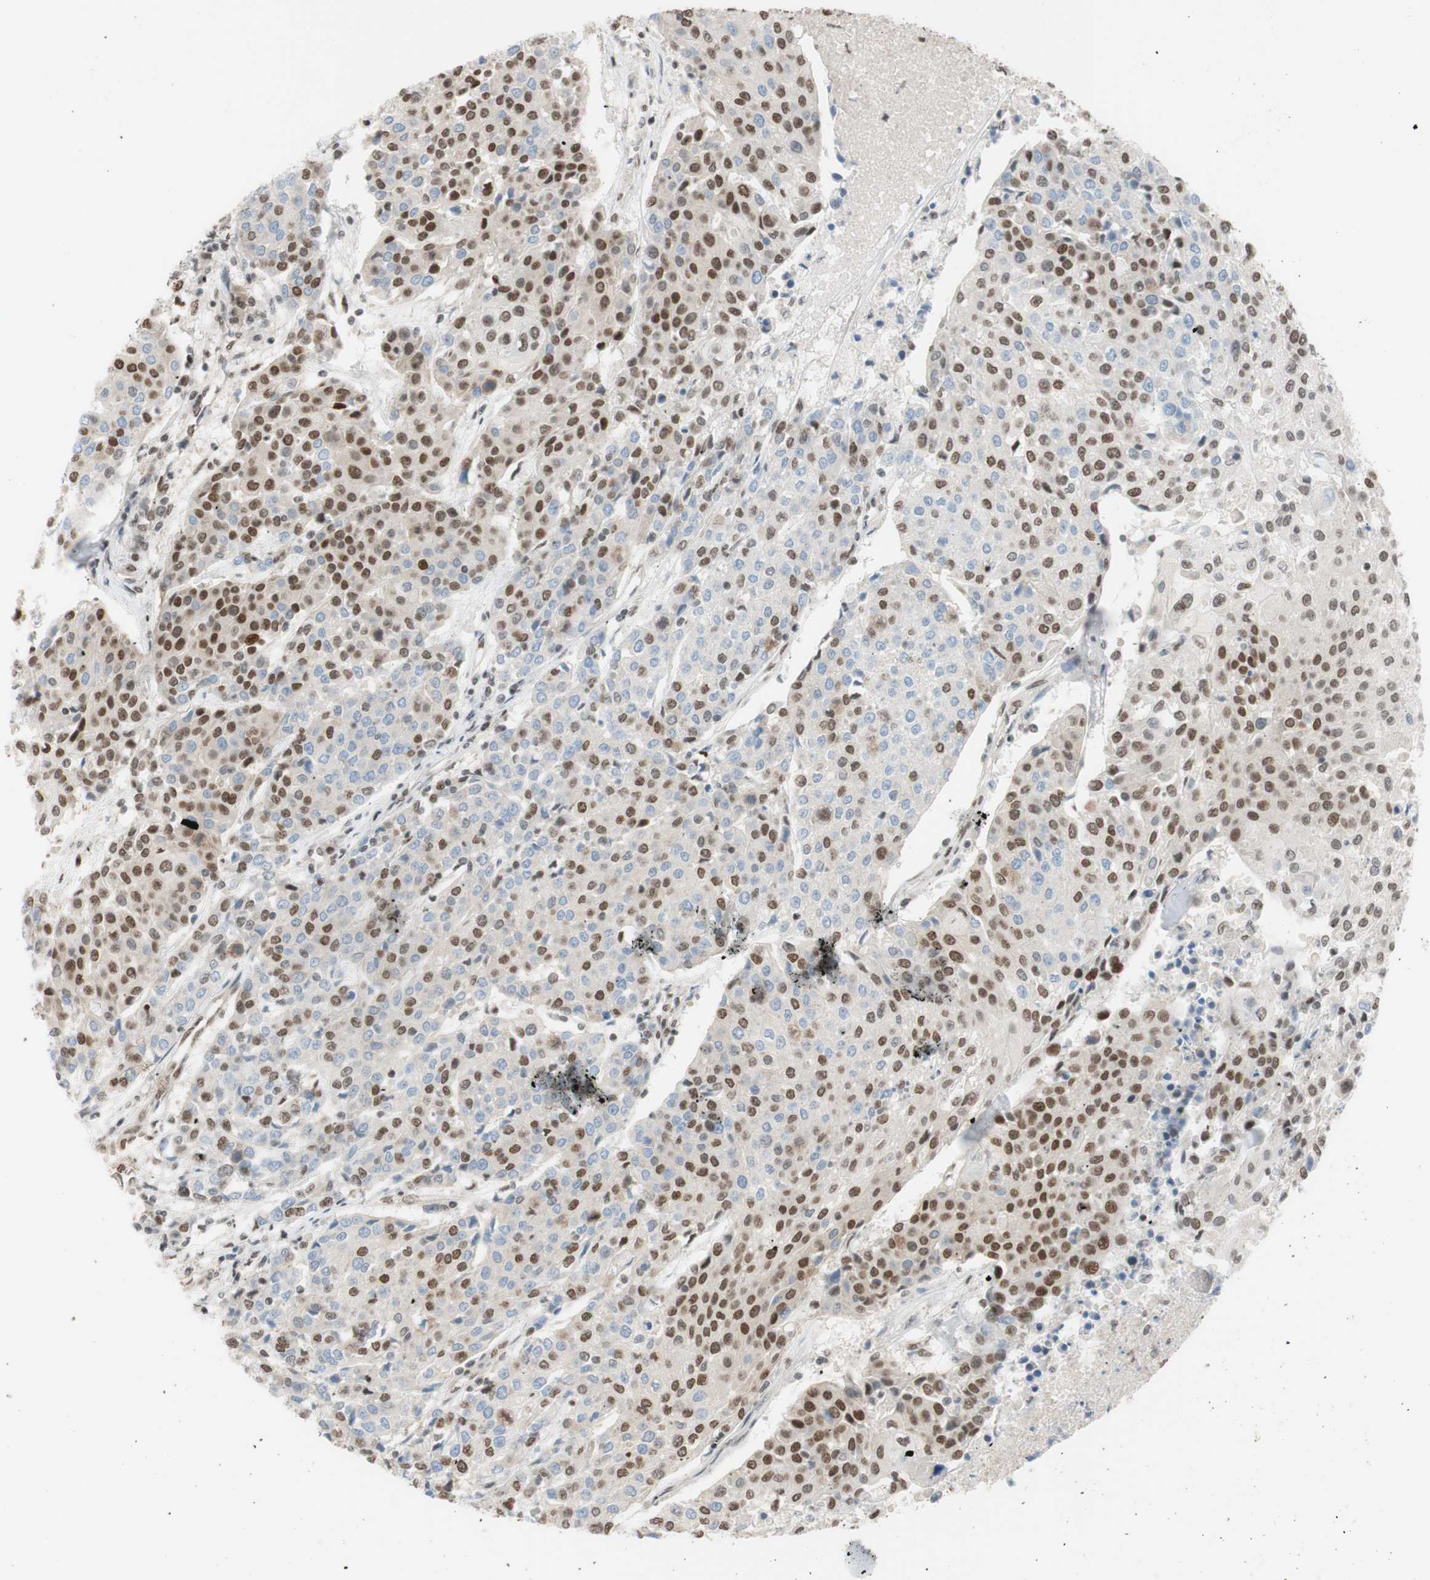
{"staining": {"intensity": "moderate", "quantity": "25%-75%", "location": "nuclear"}, "tissue": "urothelial cancer", "cell_type": "Tumor cells", "image_type": "cancer", "snomed": [{"axis": "morphology", "description": "Urothelial carcinoma, High grade"}, {"axis": "topography", "description": "Urinary bladder"}], "caption": "About 25%-75% of tumor cells in human high-grade urothelial carcinoma exhibit moderate nuclear protein positivity as visualized by brown immunohistochemical staining.", "gene": "SUFU", "patient": {"sex": "female", "age": 85}}